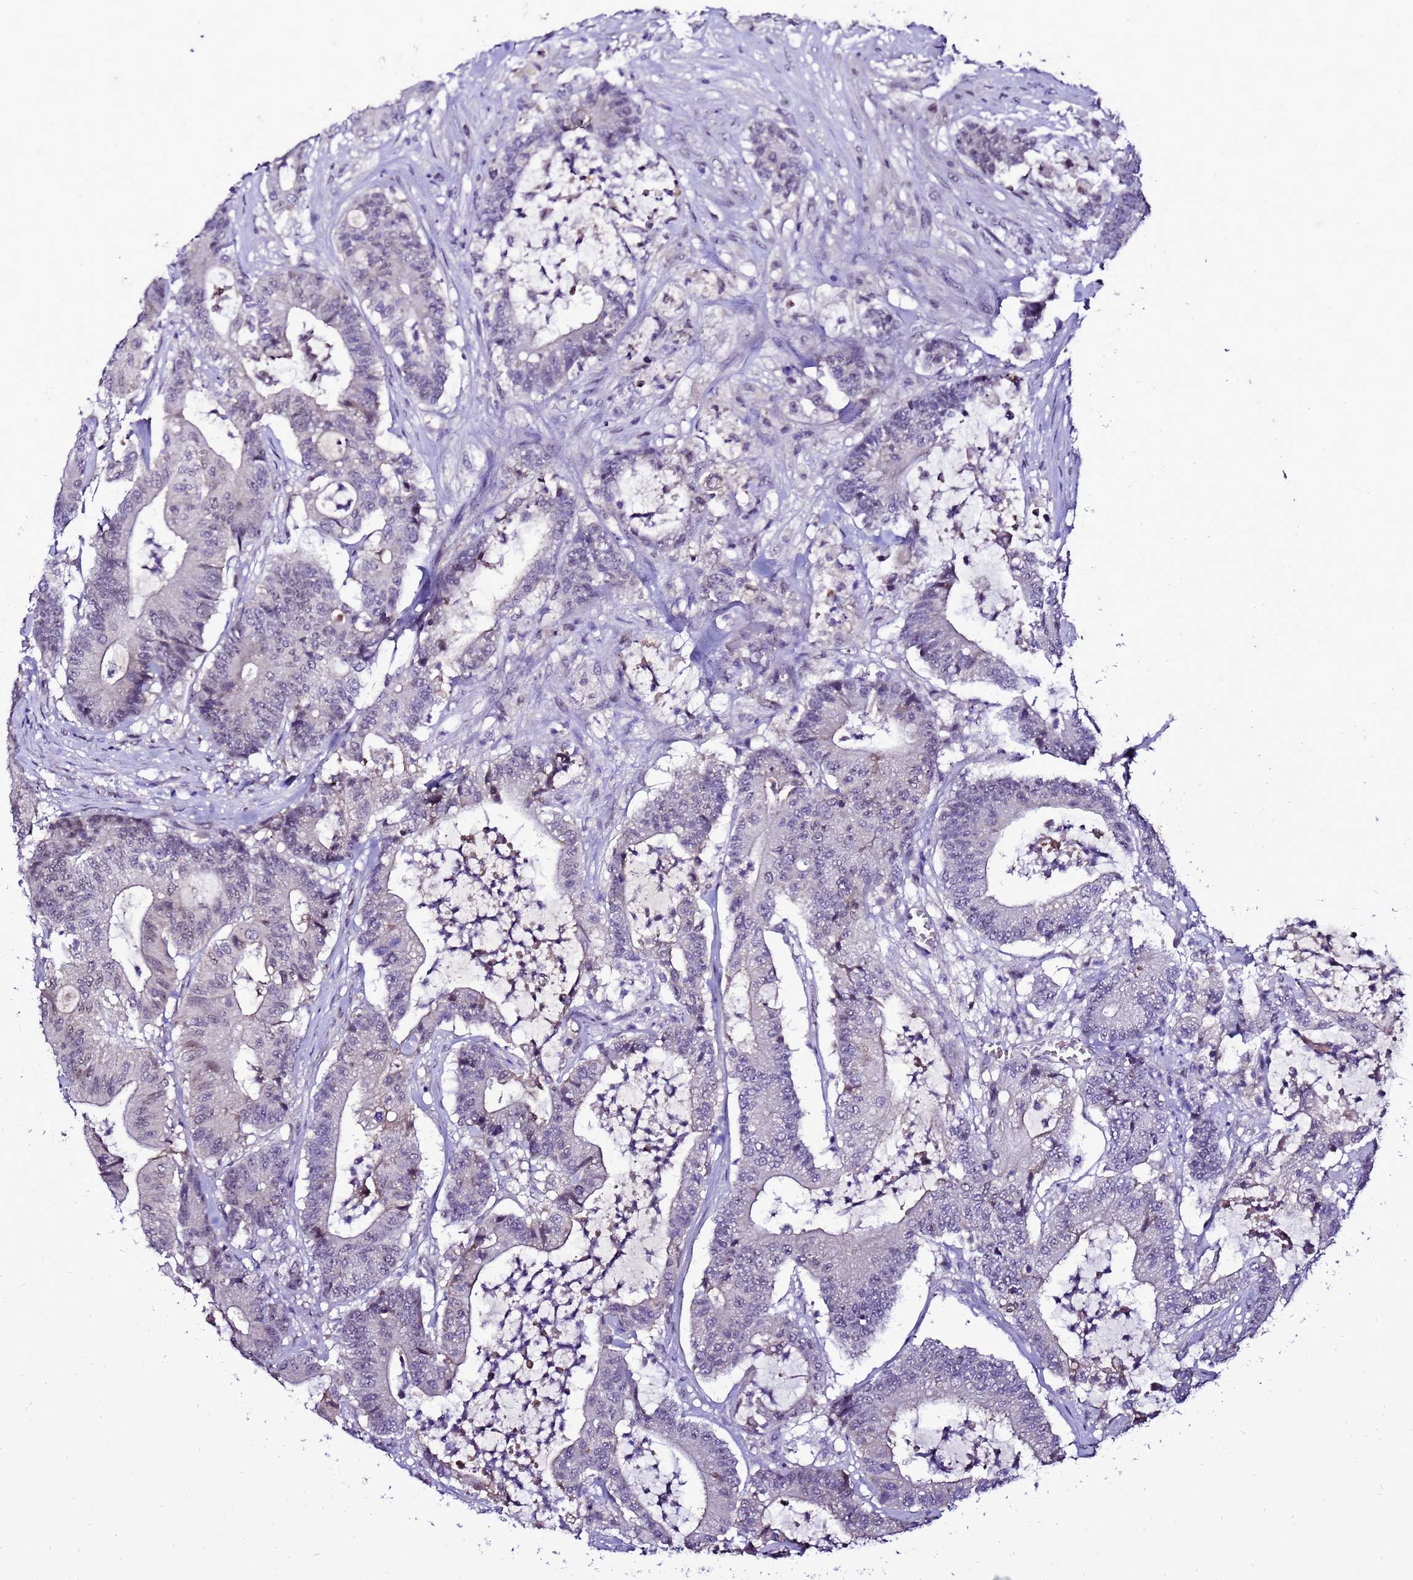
{"staining": {"intensity": "negative", "quantity": "none", "location": "none"}, "tissue": "colorectal cancer", "cell_type": "Tumor cells", "image_type": "cancer", "snomed": [{"axis": "morphology", "description": "Adenocarcinoma, NOS"}, {"axis": "topography", "description": "Colon"}], "caption": "DAB (3,3'-diaminobenzidine) immunohistochemical staining of human adenocarcinoma (colorectal) exhibits no significant staining in tumor cells.", "gene": "C19orf47", "patient": {"sex": "female", "age": 84}}